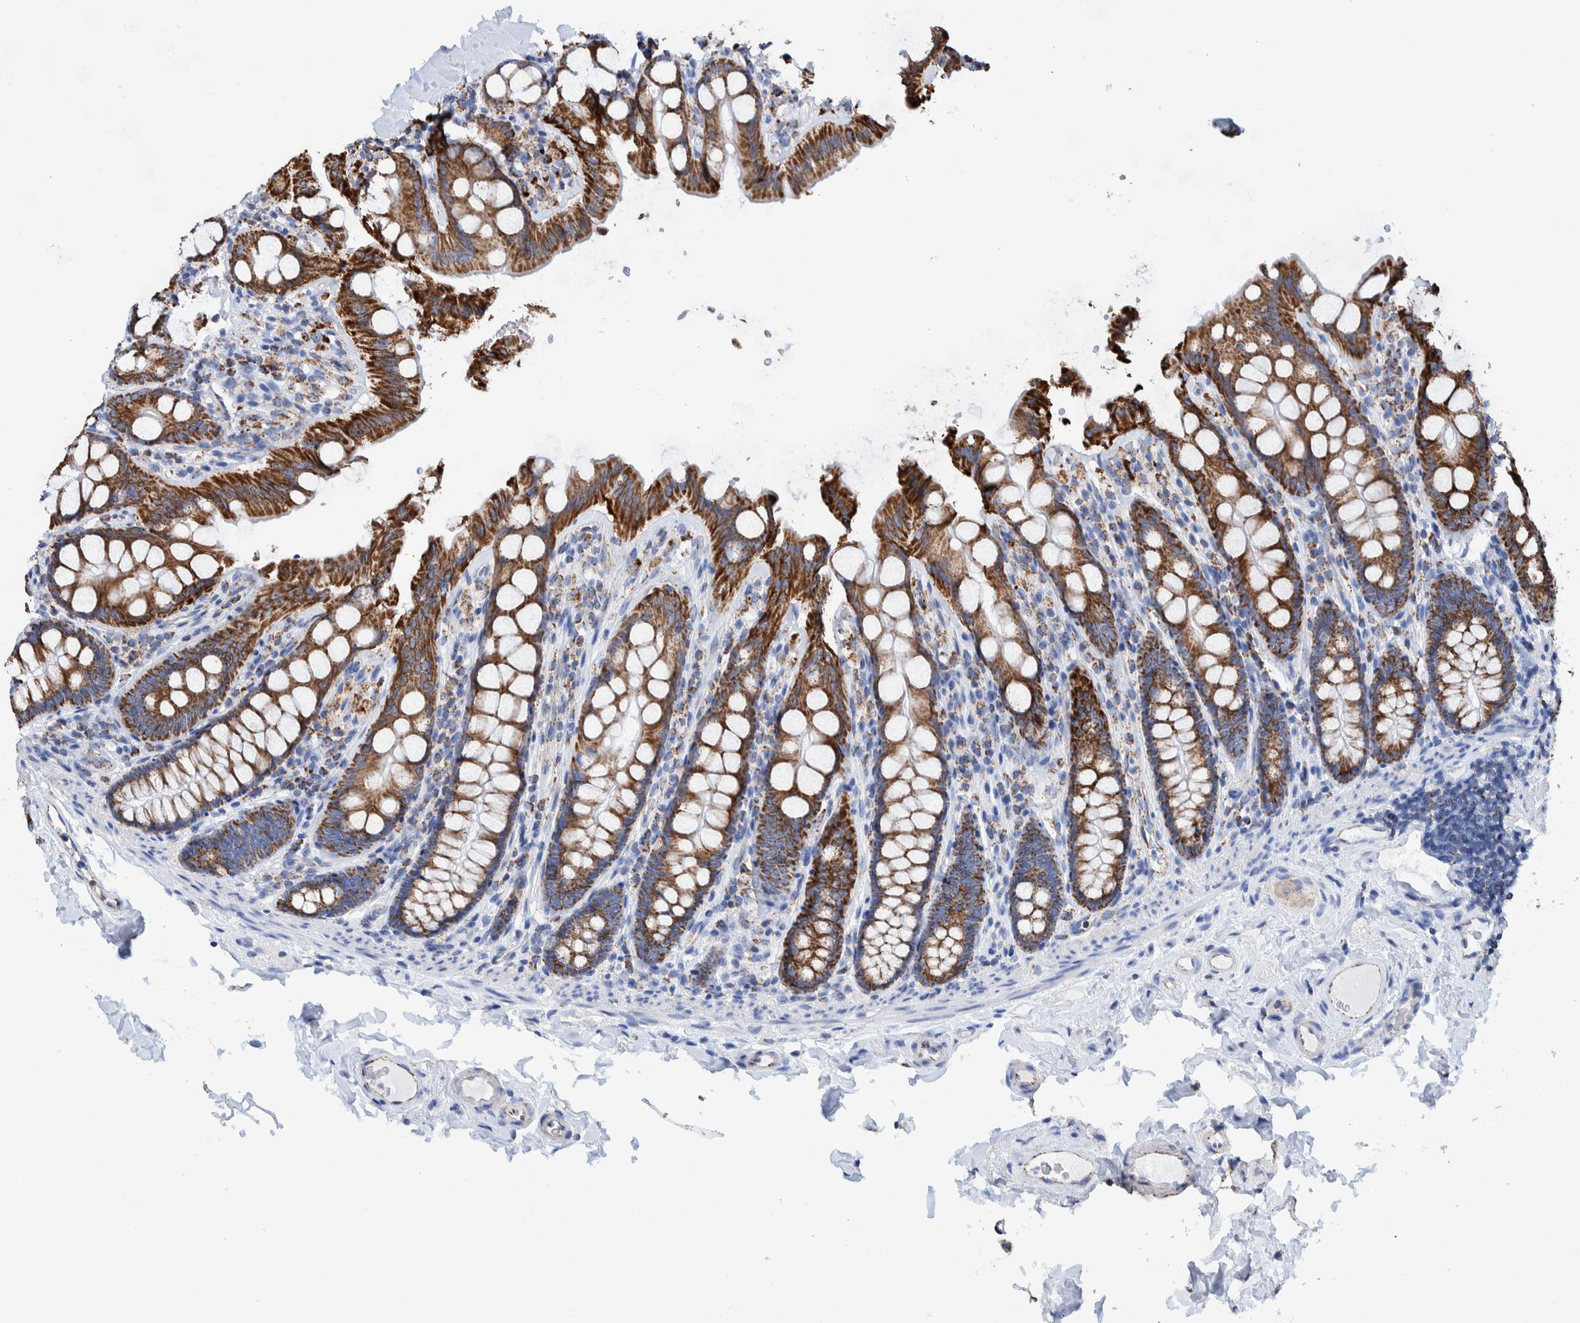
{"staining": {"intensity": "moderate", "quantity": ">75%", "location": "cytoplasmic/membranous"}, "tissue": "colon", "cell_type": "Endothelial cells", "image_type": "normal", "snomed": [{"axis": "morphology", "description": "Normal tissue, NOS"}, {"axis": "topography", "description": "Colon"}, {"axis": "topography", "description": "Peripheral nerve tissue"}], "caption": "Protein staining of normal colon exhibits moderate cytoplasmic/membranous expression in approximately >75% of endothelial cells.", "gene": "DECR1", "patient": {"sex": "female", "age": 61}}